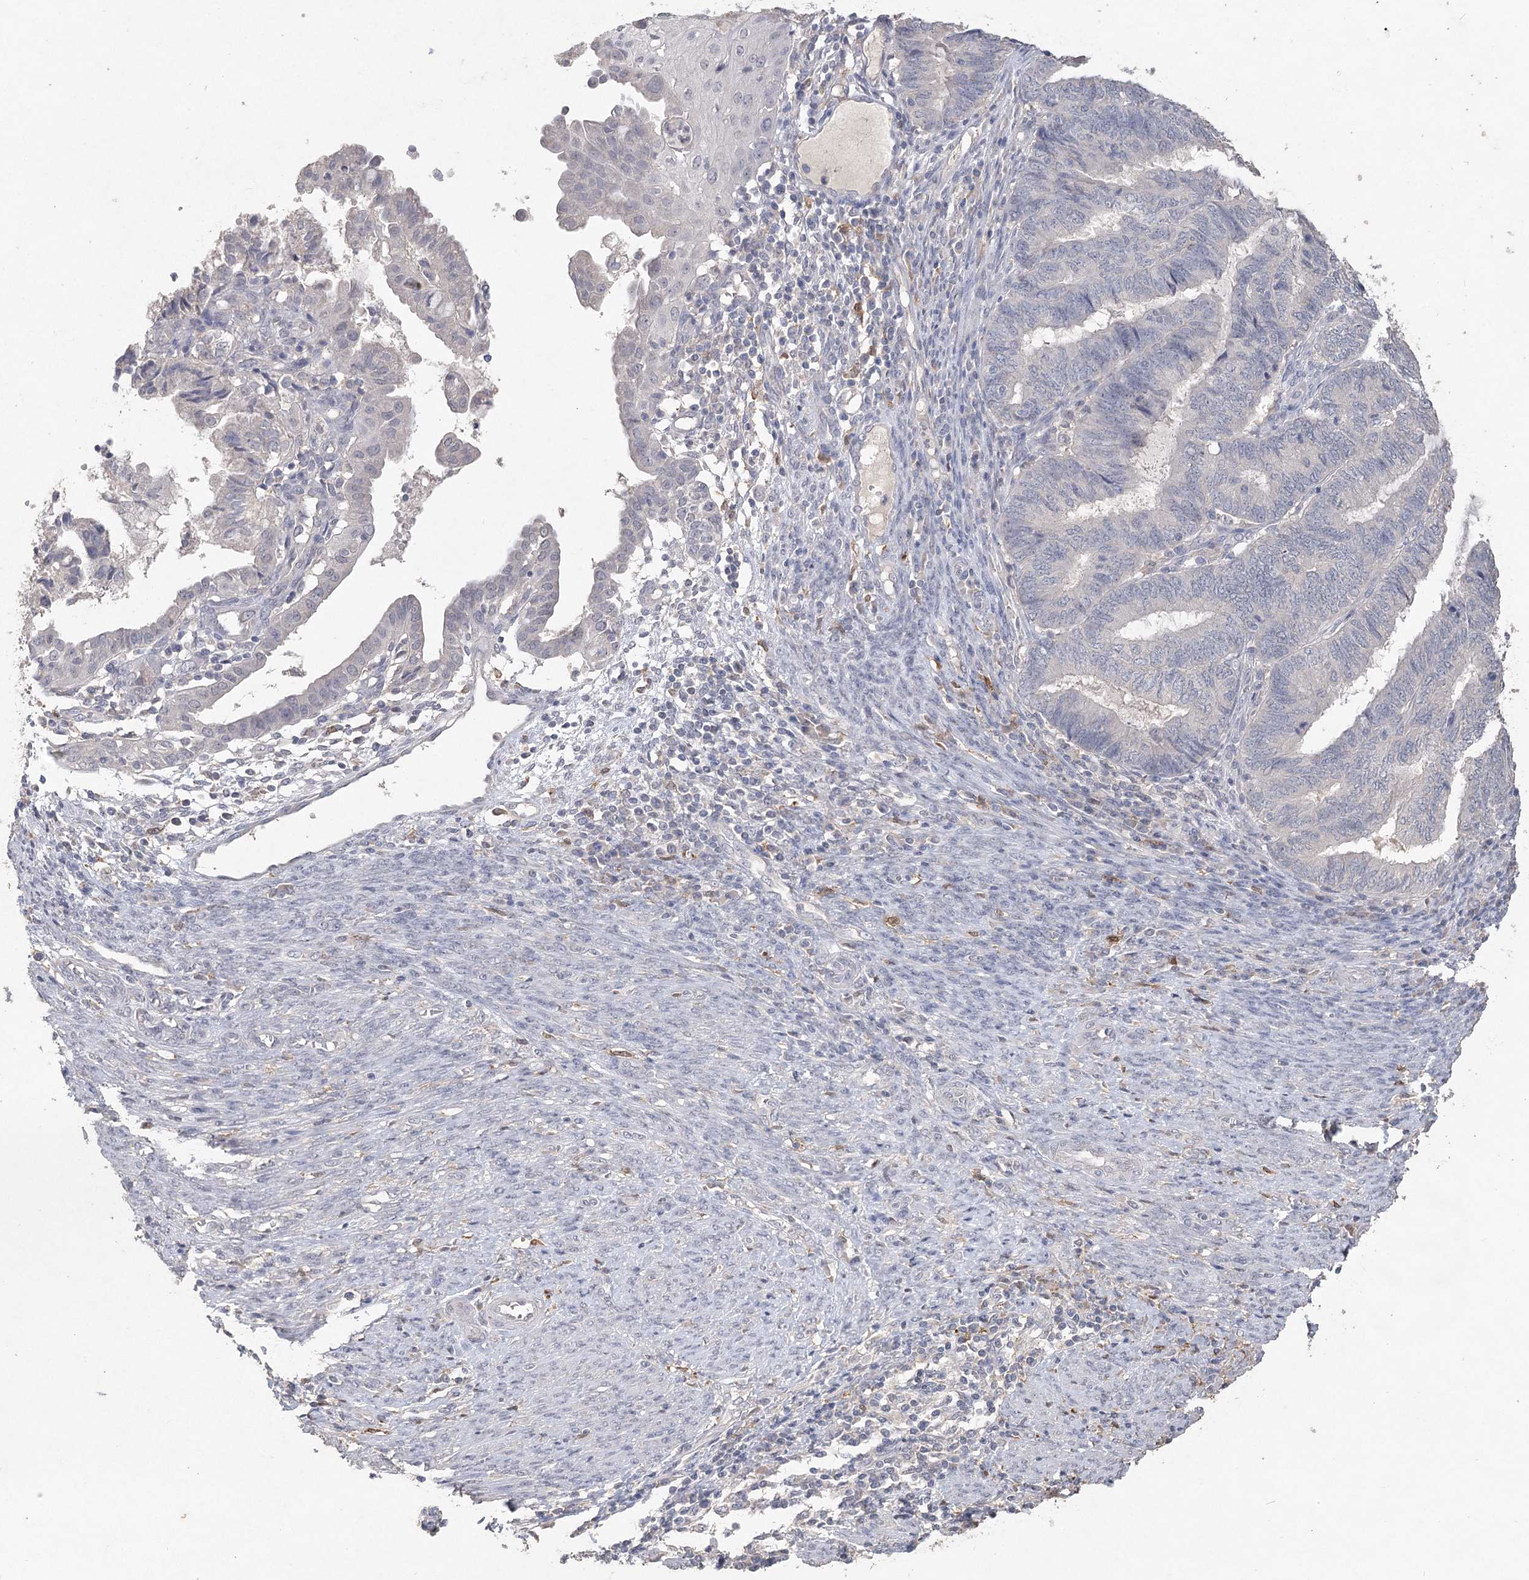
{"staining": {"intensity": "negative", "quantity": "none", "location": "none"}, "tissue": "endometrial cancer", "cell_type": "Tumor cells", "image_type": "cancer", "snomed": [{"axis": "morphology", "description": "Adenocarcinoma, NOS"}, {"axis": "topography", "description": "Uterus"}, {"axis": "topography", "description": "Endometrium"}], "caption": "Tumor cells are negative for brown protein staining in endometrial cancer.", "gene": "ARSI", "patient": {"sex": "female", "age": 70}}